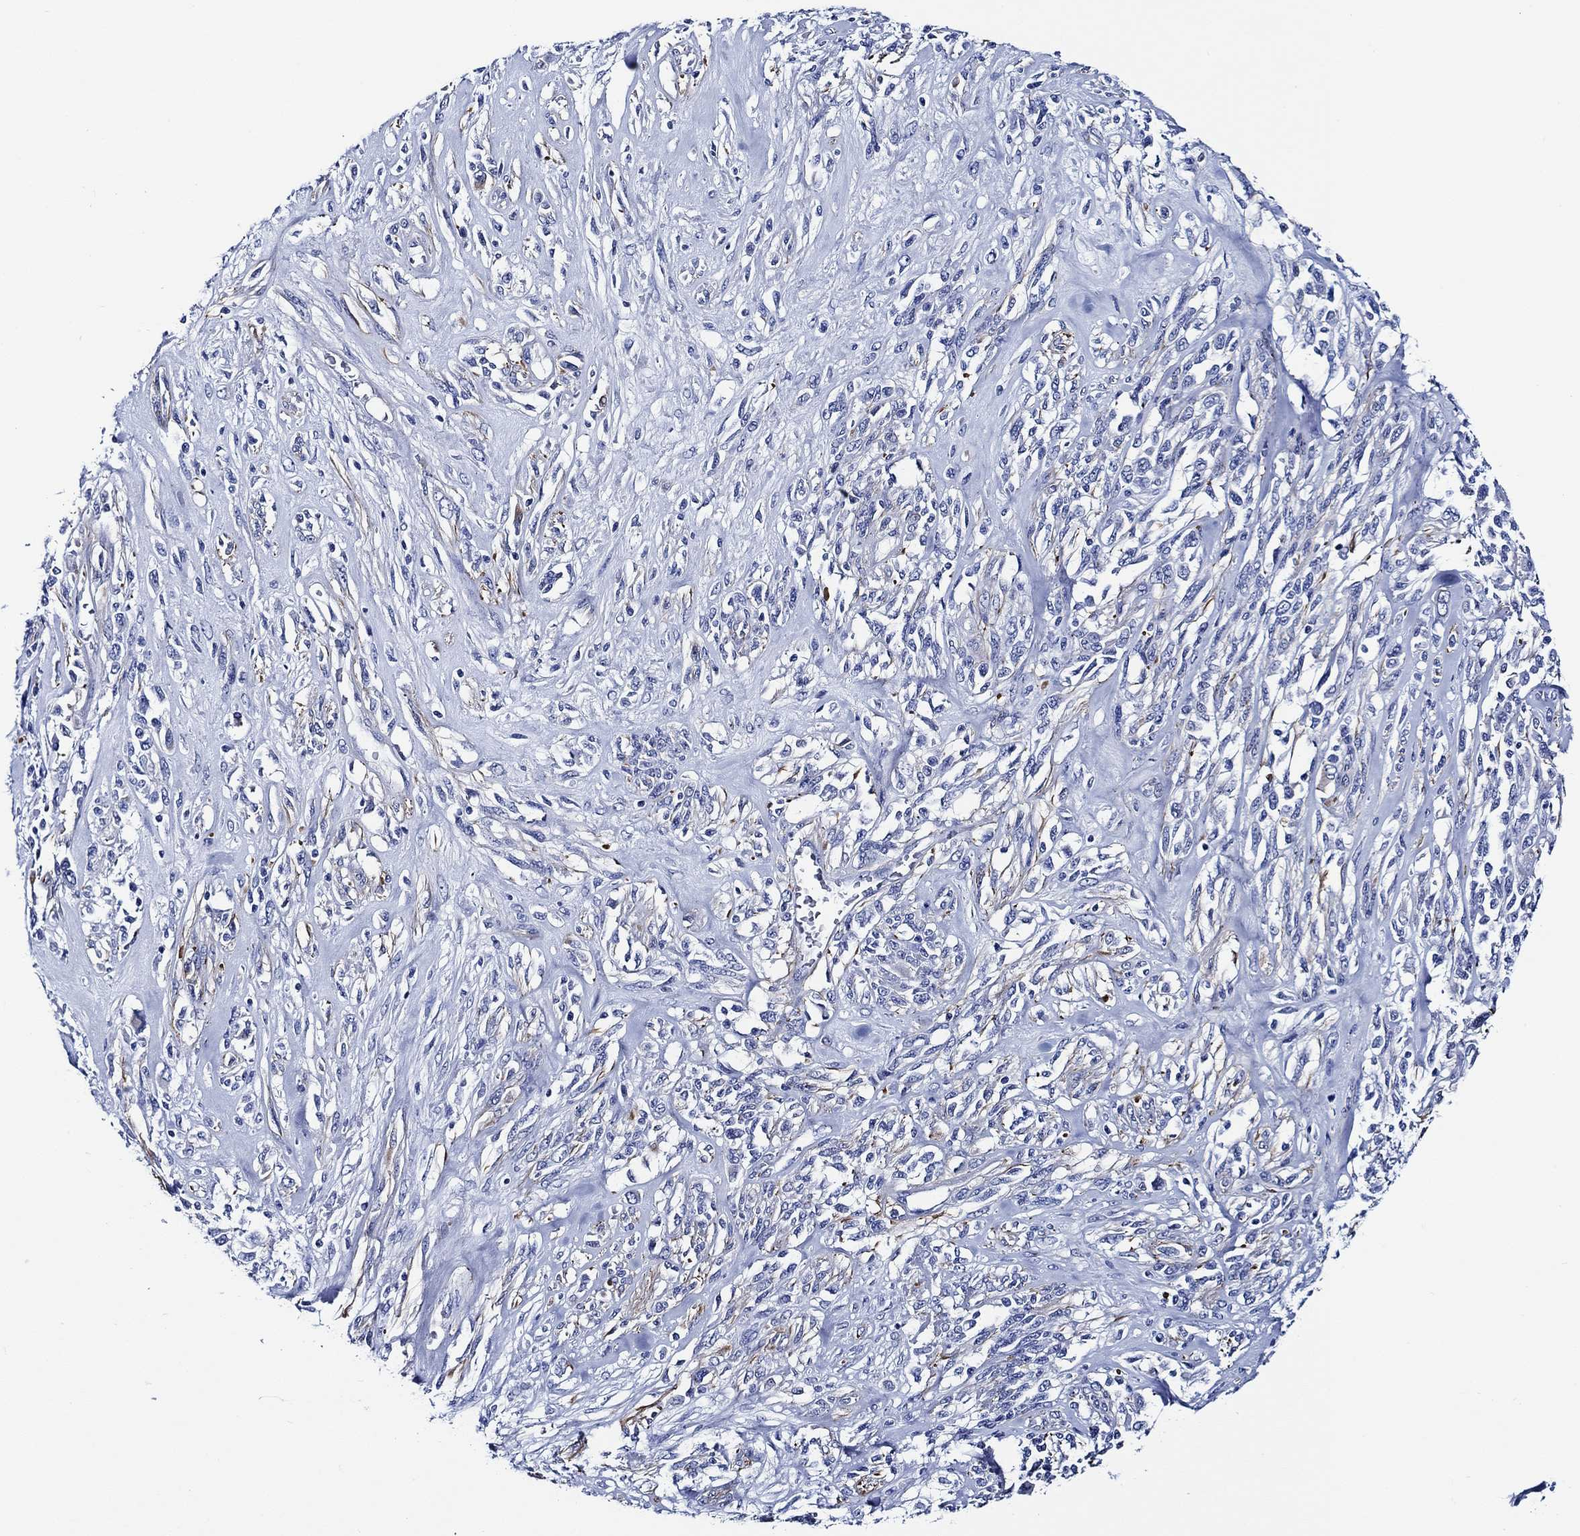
{"staining": {"intensity": "negative", "quantity": "none", "location": "none"}, "tissue": "melanoma", "cell_type": "Tumor cells", "image_type": "cancer", "snomed": [{"axis": "morphology", "description": "Malignant melanoma, NOS"}, {"axis": "topography", "description": "Skin"}], "caption": "Image shows no significant protein positivity in tumor cells of melanoma.", "gene": "WDR62", "patient": {"sex": "female", "age": 91}}